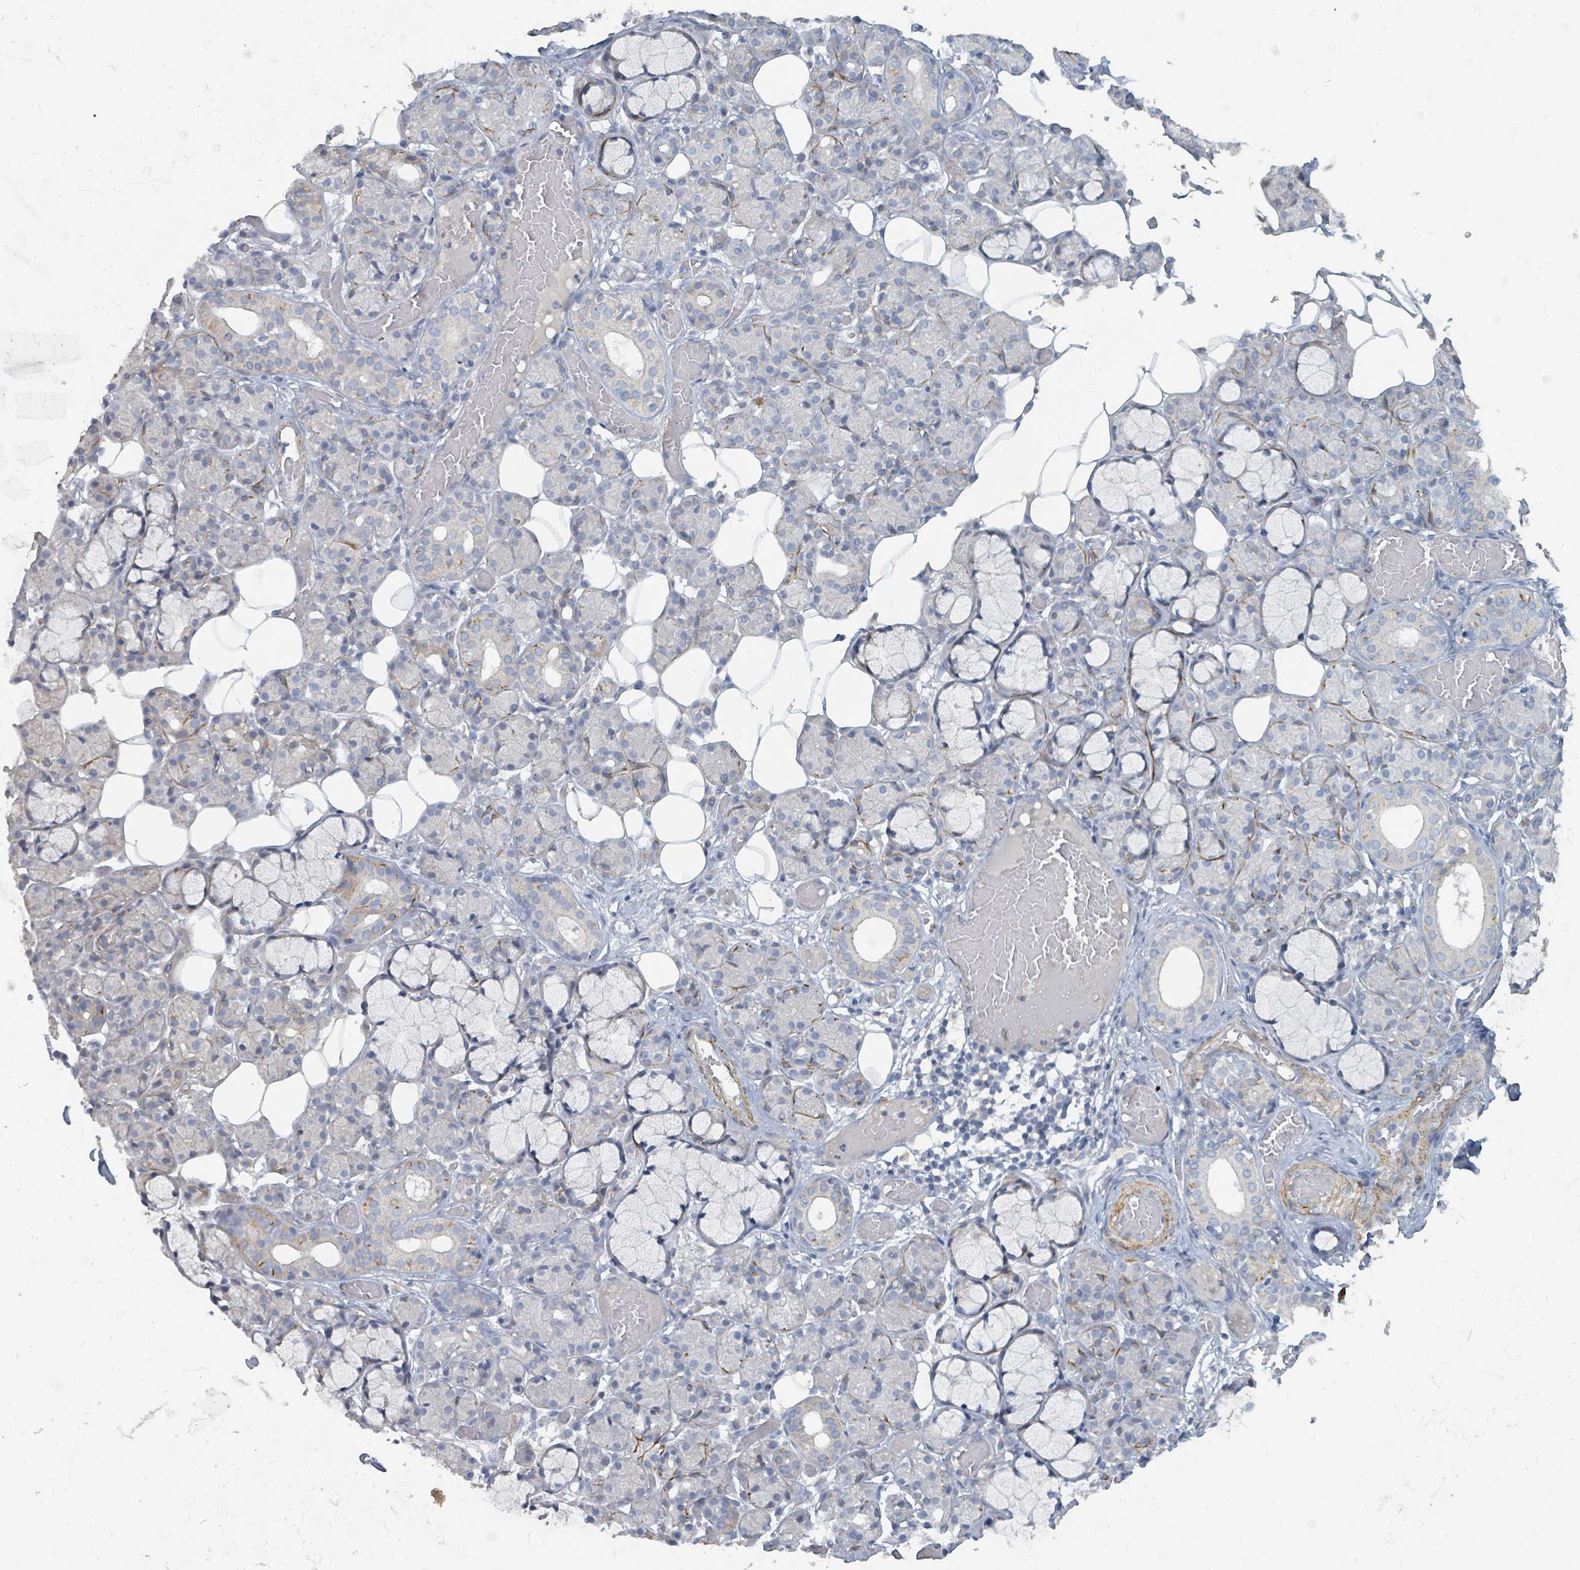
{"staining": {"intensity": "moderate", "quantity": "<25%", "location": "cytoplasmic/membranous"}, "tissue": "salivary gland", "cell_type": "Glandular cells", "image_type": "normal", "snomed": [{"axis": "morphology", "description": "Normal tissue, NOS"}, {"axis": "topography", "description": "Salivary gland"}], "caption": "A low amount of moderate cytoplasmic/membranous positivity is present in approximately <25% of glandular cells in normal salivary gland. The staining is performed using DAB brown chromogen to label protein expression. The nuclei are counter-stained blue using hematoxylin.", "gene": "ARGFX", "patient": {"sex": "male", "age": 63}}